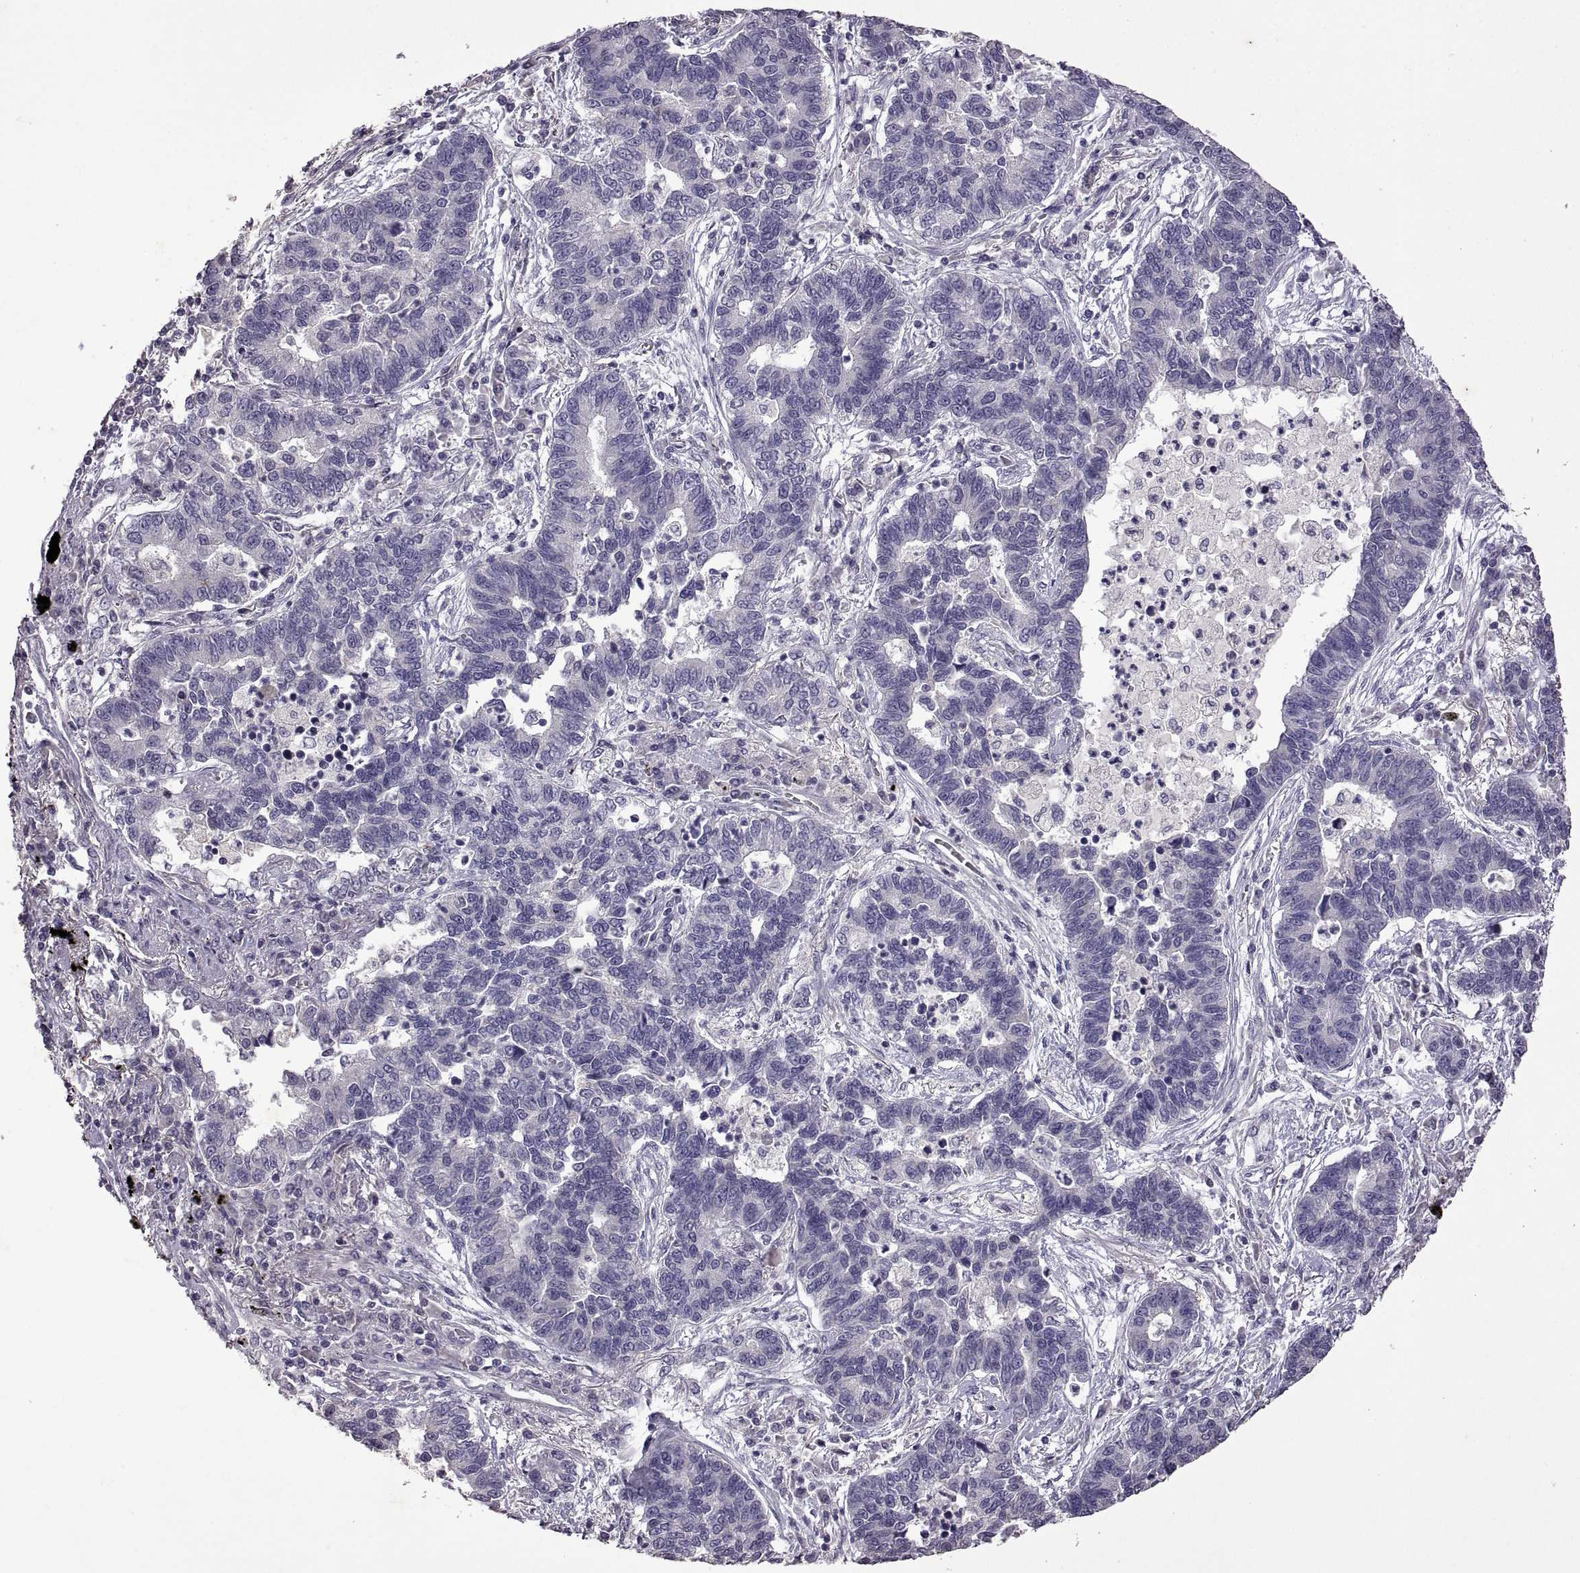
{"staining": {"intensity": "negative", "quantity": "none", "location": "none"}, "tissue": "lung cancer", "cell_type": "Tumor cells", "image_type": "cancer", "snomed": [{"axis": "morphology", "description": "Adenocarcinoma, NOS"}, {"axis": "topography", "description": "Lung"}], "caption": "Lung cancer was stained to show a protein in brown. There is no significant expression in tumor cells.", "gene": "DEFB136", "patient": {"sex": "female", "age": 57}}